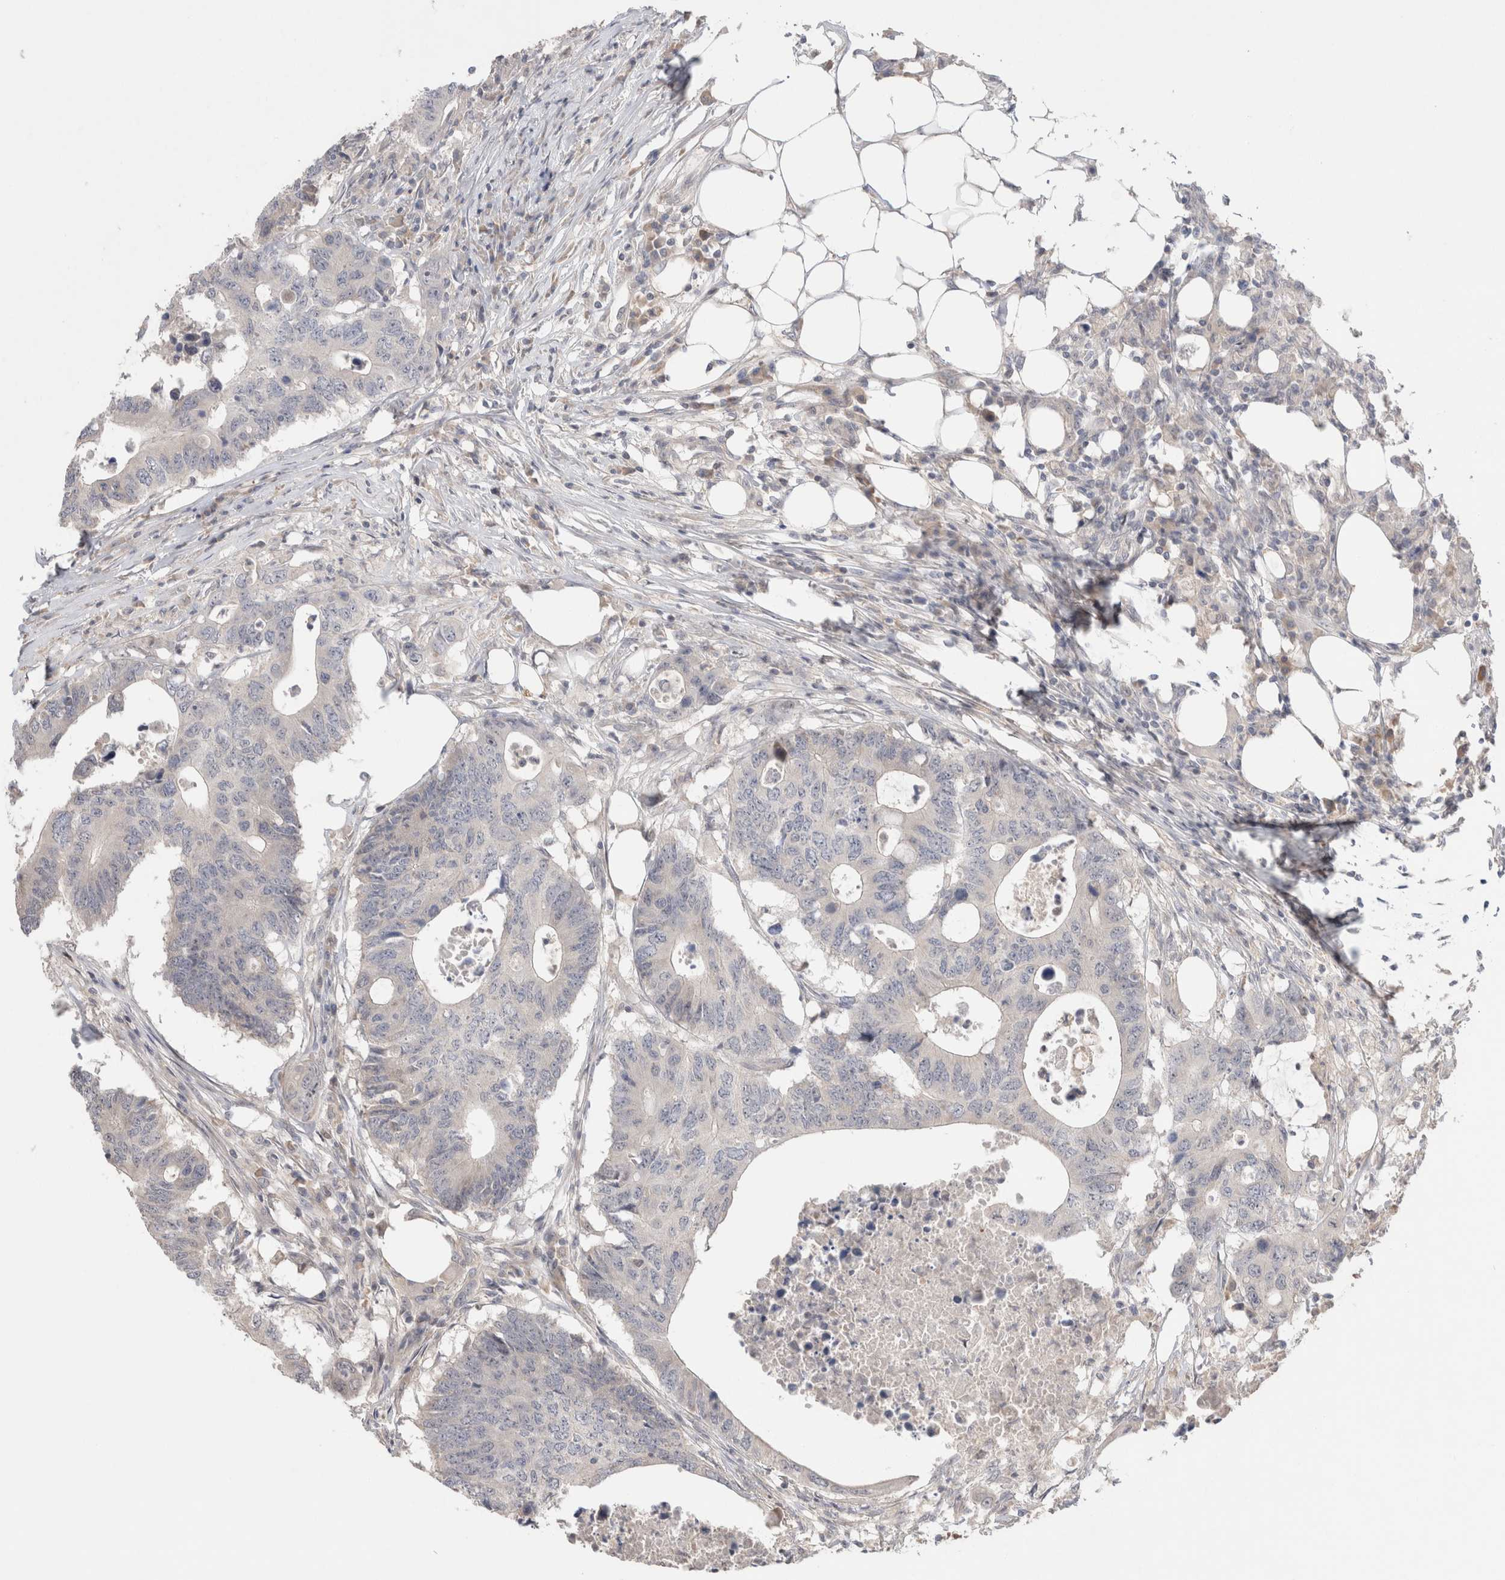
{"staining": {"intensity": "negative", "quantity": "none", "location": "none"}, "tissue": "colorectal cancer", "cell_type": "Tumor cells", "image_type": "cancer", "snomed": [{"axis": "morphology", "description": "Adenocarcinoma, NOS"}, {"axis": "topography", "description": "Colon"}], "caption": "Immunohistochemical staining of human colorectal cancer (adenocarcinoma) exhibits no significant staining in tumor cells.", "gene": "SYDE2", "patient": {"sex": "male", "age": 71}}